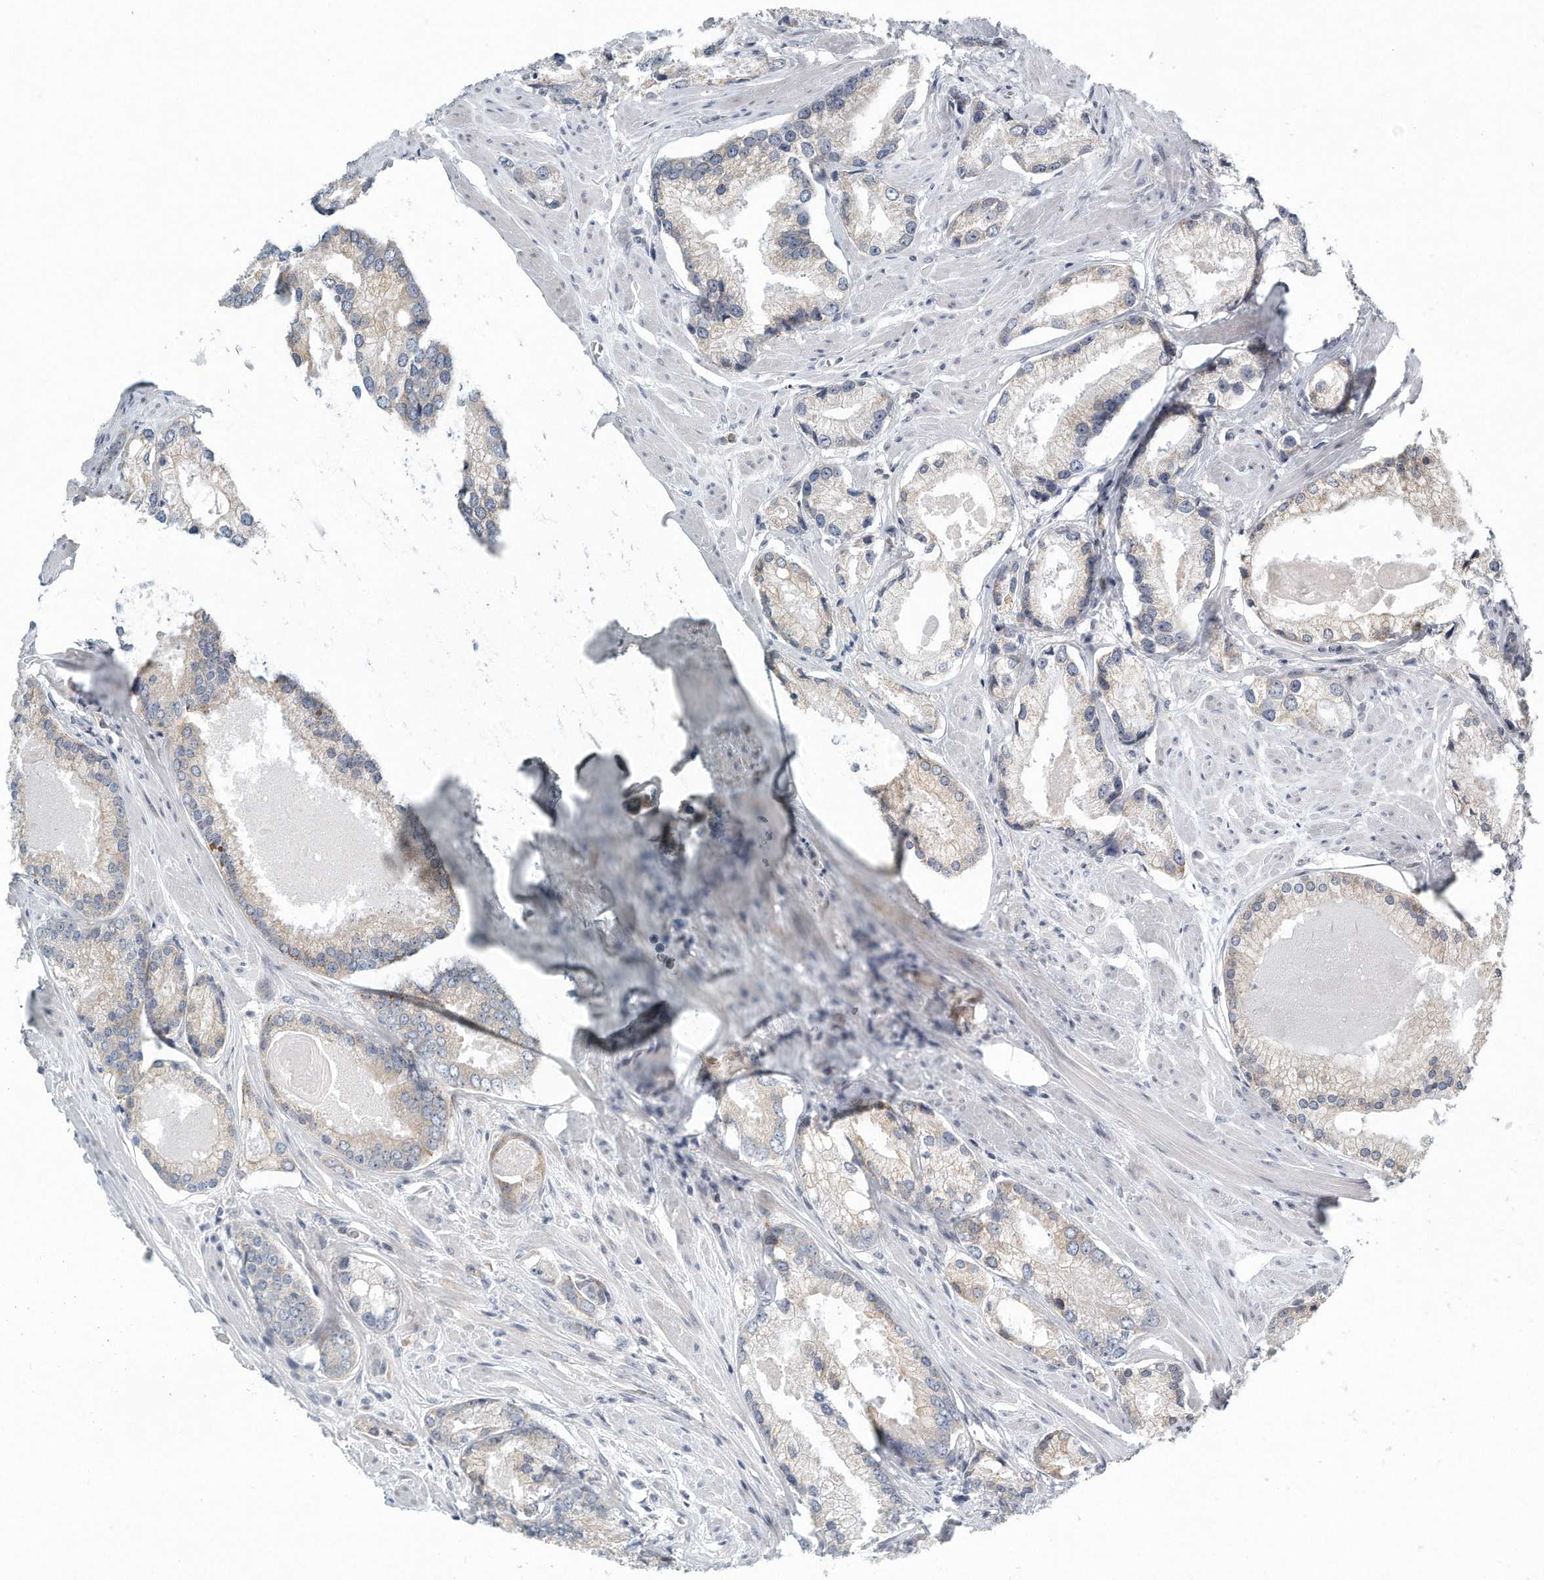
{"staining": {"intensity": "negative", "quantity": "none", "location": "none"}, "tissue": "prostate cancer", "cell_type": "Tumor cells", "image_type": "cancer", "snomed": [{"axis": "morphology", "description": "Adenocarcinoma, Low grade"}, {"axis": "topography", "description": "Prostate"}], "caption": "Human prostate cancer (adenocarcinoma (low-grade)) stained for a protein using immunohistochemistry reveals no staining in tumor cells.", "gene": "VLDLR", "patient": {"sex": "male", "age": 54}}